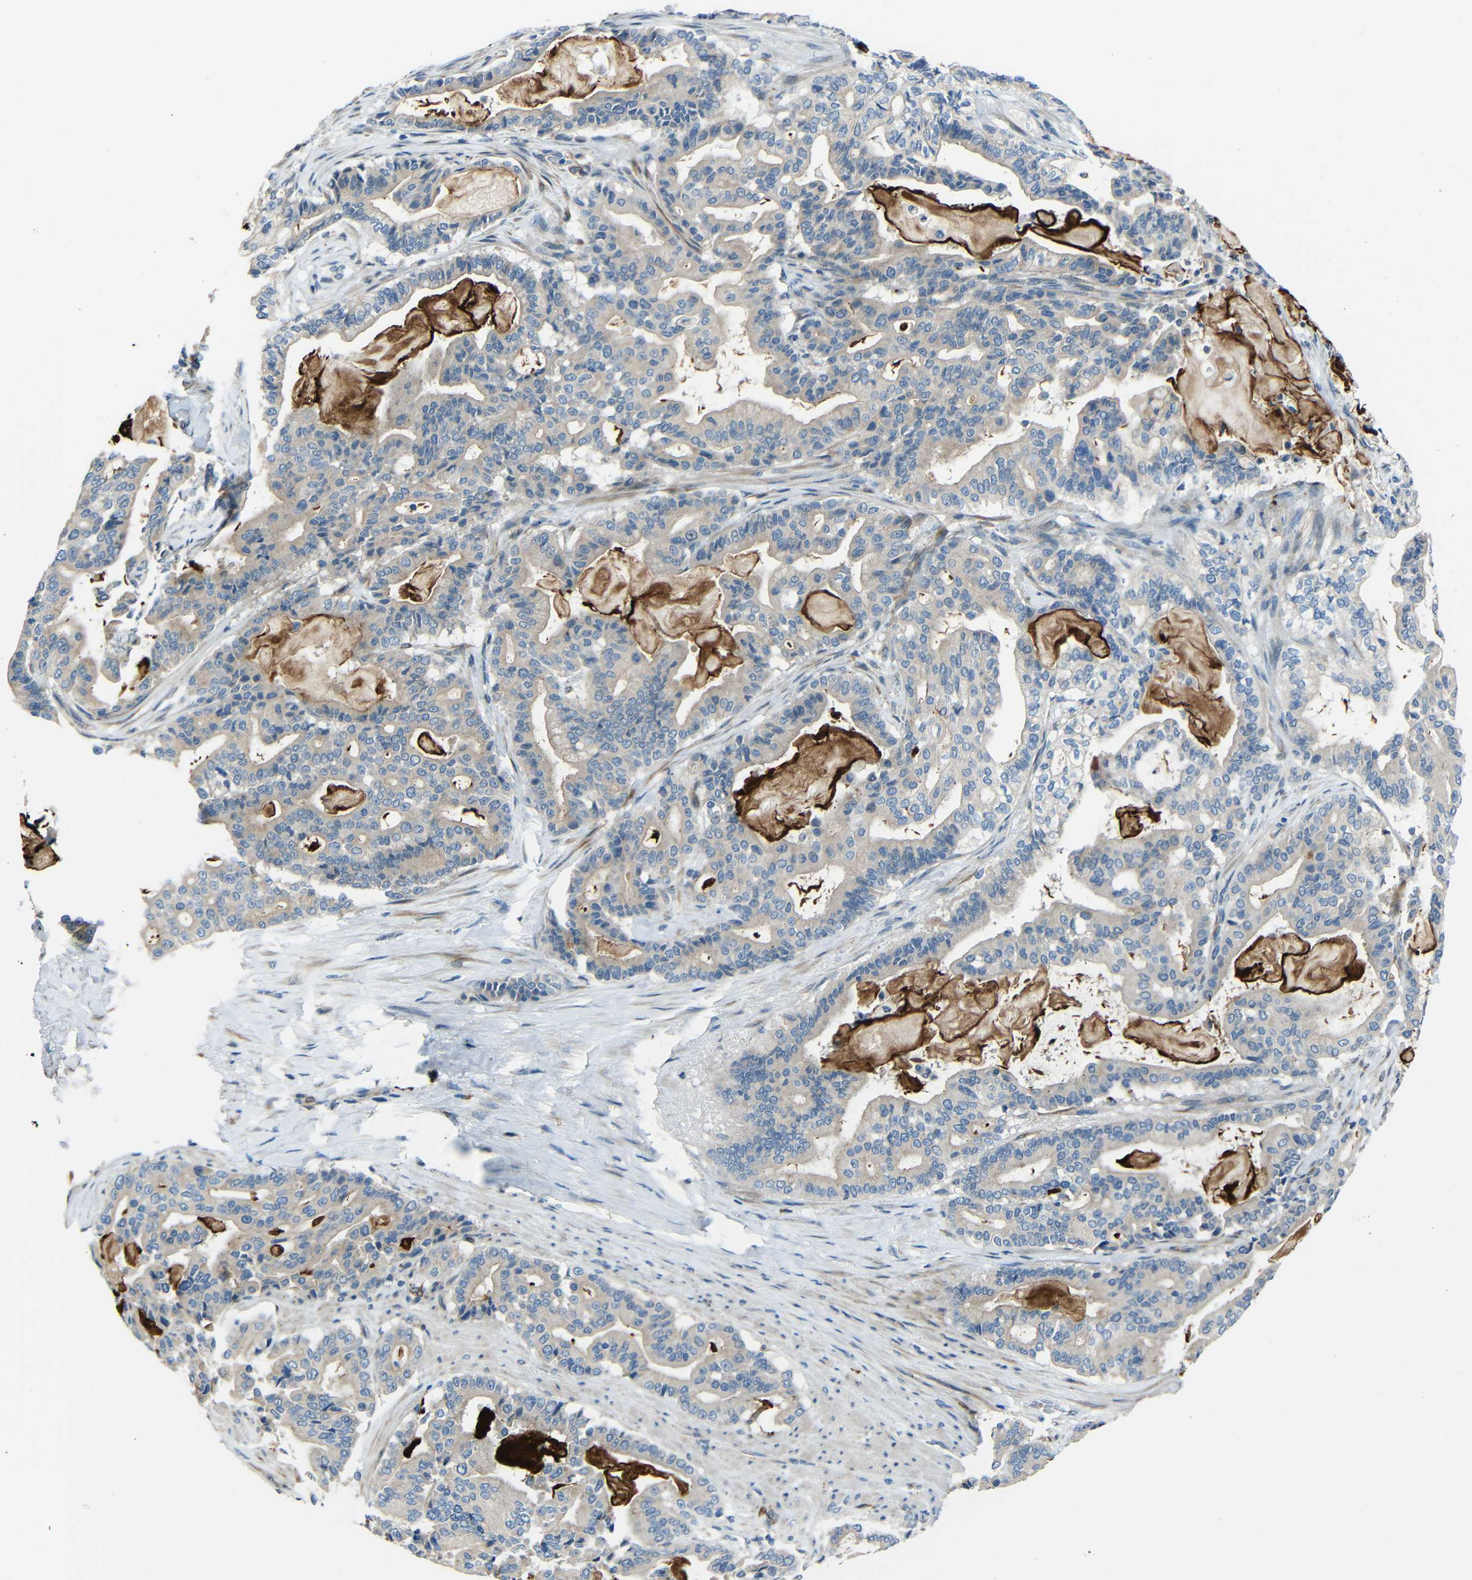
{"staining": {"intensity": "weak", "quantity": "25%-75%", "location": "cytoplasmic/membranous"}, "tissue": "pancreatic cancer", "cell_type": "Tumor cells", "image_type": "cancer", "snomed": [{"axis": "morphology", "description": "Adenocarcinoma, NOS"}, {"axis": "topography", "description": "Pancreas"}], "caption": "Immunohistochemistry (IHC) of human pancreatic adenocarcinoma shows low levels of weak cytoplasmic/membranous positivity in about 25%-75% of tumor cells. The protein is stained brown, and the nuclei are stained in blue (DAB IHC with brightfield microscopy, high magnification).", "gene": "DCLK1", "patient": {"sex": "male", "age": 63}}